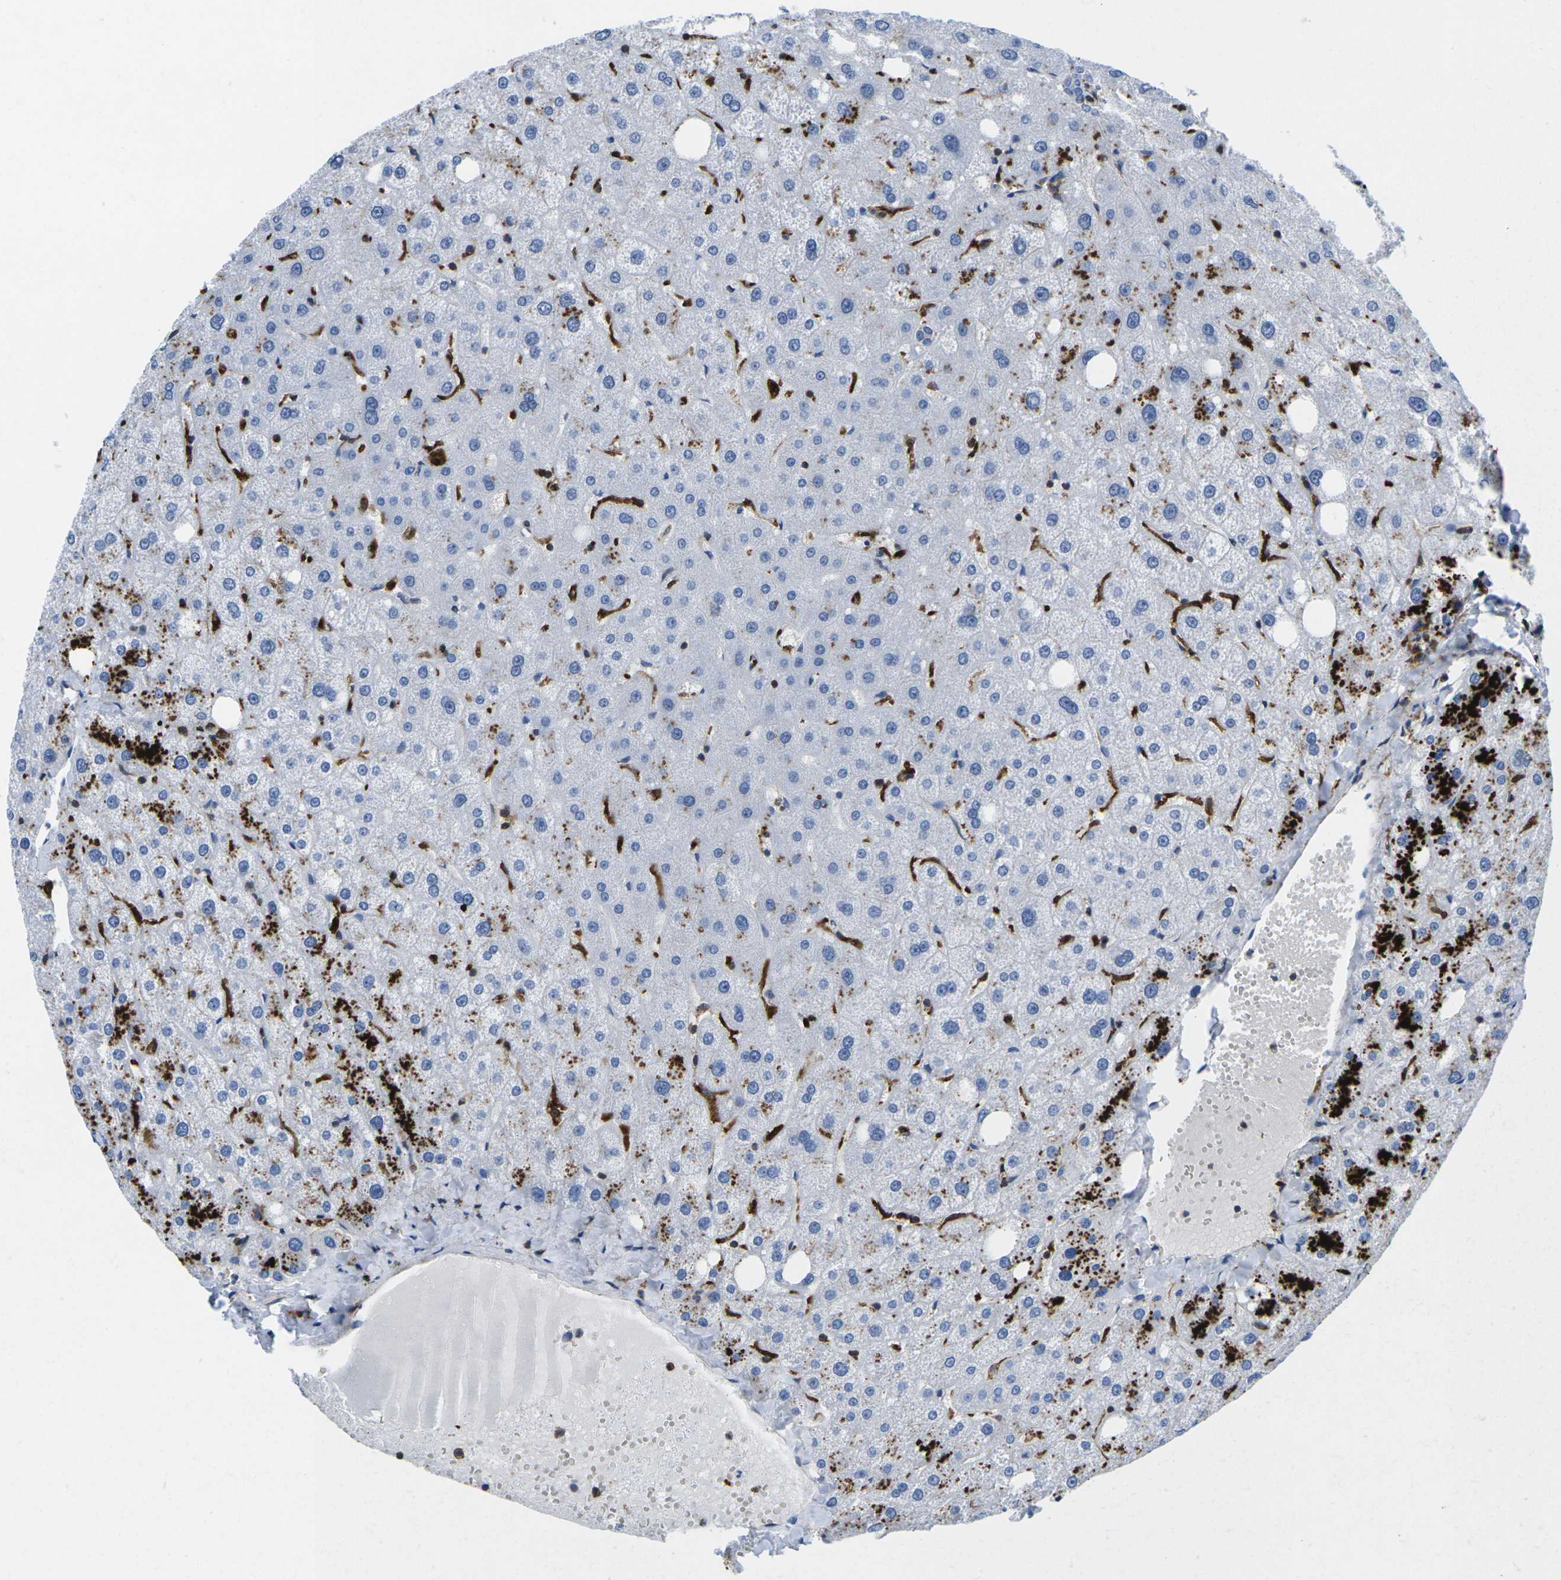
{"staining": {"intensity": "moderate", "quantity": ">75%", "location": "cytoplasmic/membranous"}, "tissue": "liver", "cell_type": "Cholangiocytes", "image_type": "normal", "snomed": [{"axis": "morphology", "description": "Normal tissue, NOS"}, {"axis": "topography", "description": "Liver"}], "caption": "High-magnification brightfield microscopy of normal liver stained with DAB (brown) and counterstained with hematoxylin (blue). cholangiocytes exhibit moderate cytoplasmic/membranous expression is identified in about>75% of cells. (DAB IHC, brown staining for protein, blue staining for nuclei).", "gene": "IQGAP1", "patient": {"sex": "male", "age": 73}}